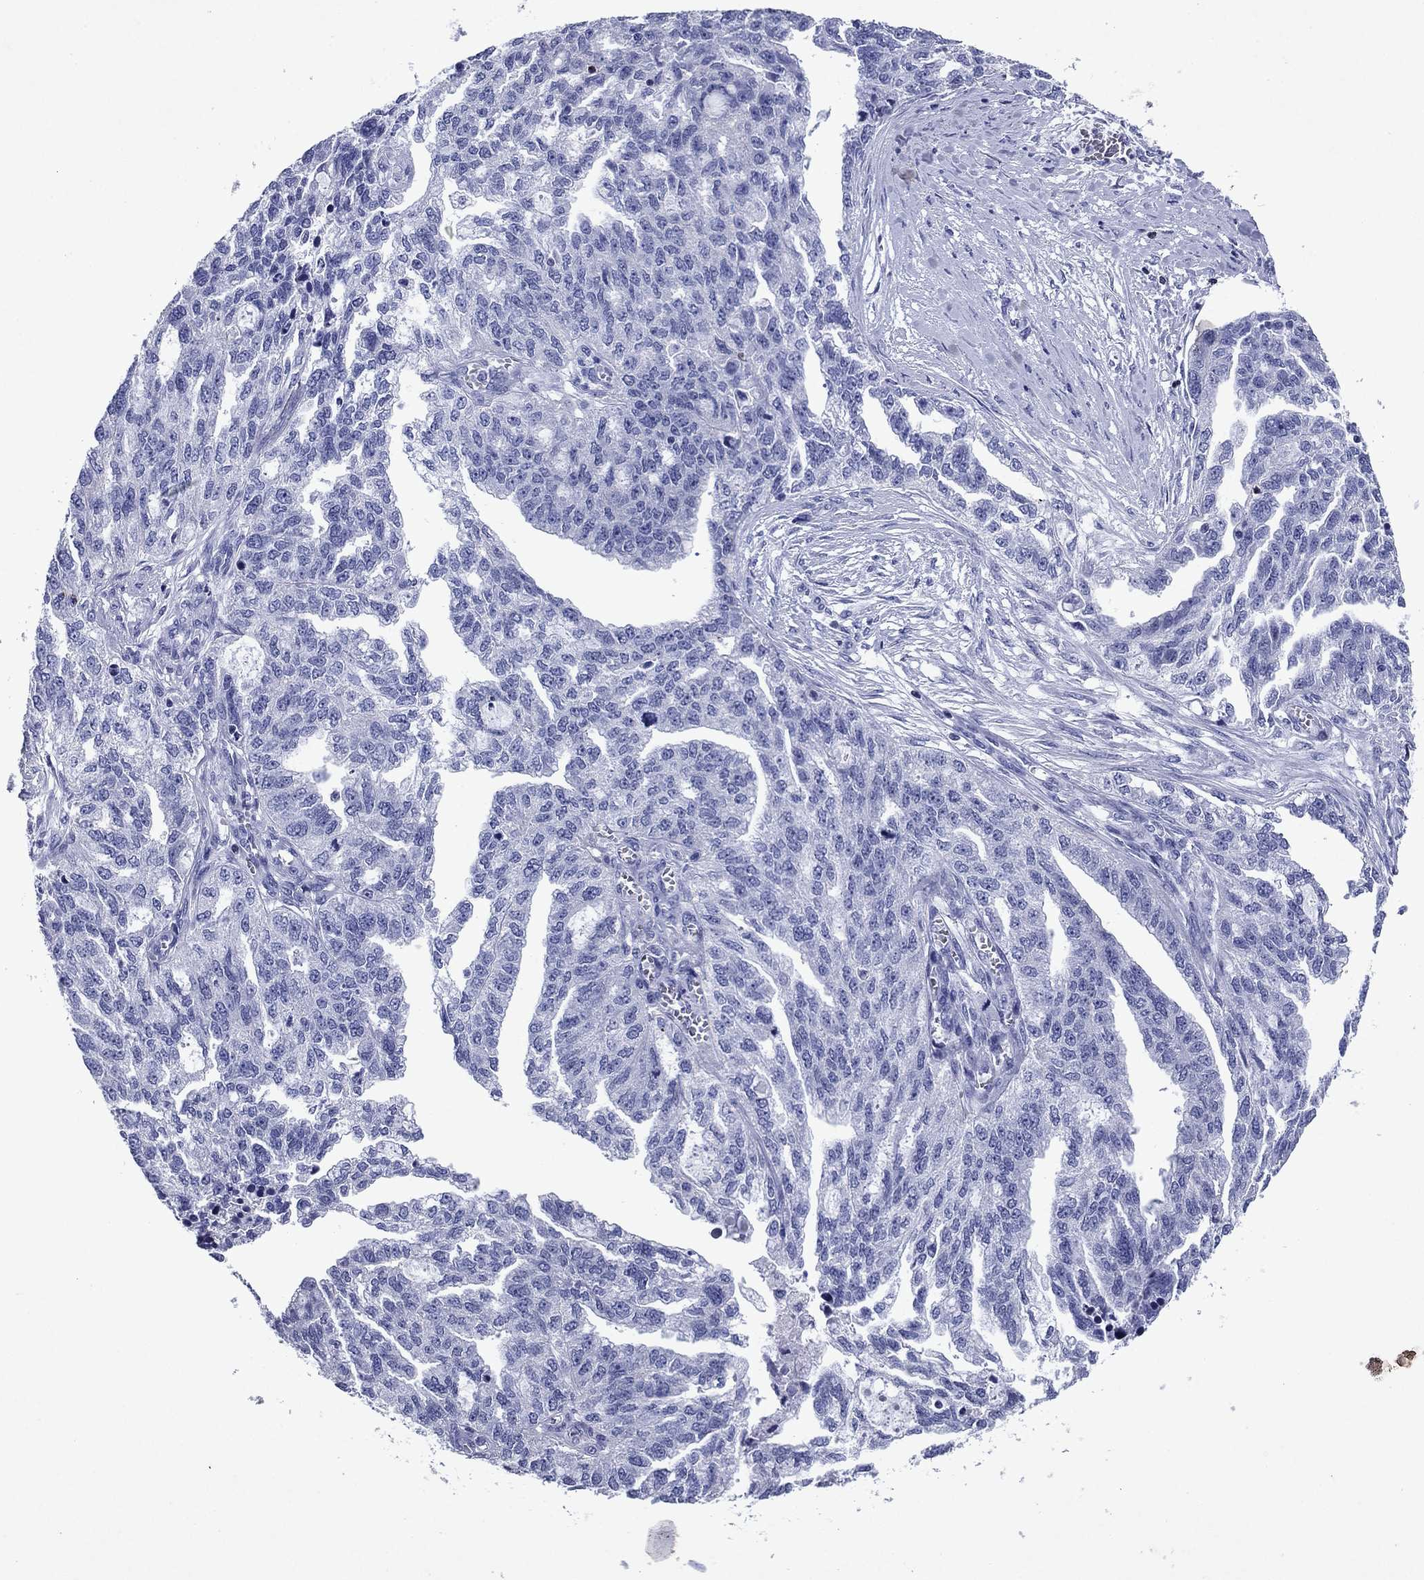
{"staining": {"intensity": "negative", "quantity": "none", "location": "none"}, "tissue": "ovarian cancer", "cell_type": "Tumor cells", "image_type": "cancer", "snomed": [{"axis": "morphology", "description": "Cystadenocarcinoma, serous, NOS"}, {"axis": "topography", "description": "Ovary"}], "caption": "High magnification brightfield microscopy of ovarian cancer stained with DAB (3,3'-diaminobenzidine) (brown) and counterstained with hematoxylin (blue): tumor cells show no significant staining. The staining was performed using DAB (3,3'-diaminobenzidine) to visualize the protein expression in brown, while the nuclei were stained in blue with hematoxylin (Magnification: 20x).", "gene": "GZMK", "patient": {"sex": "female", "age": 51}}